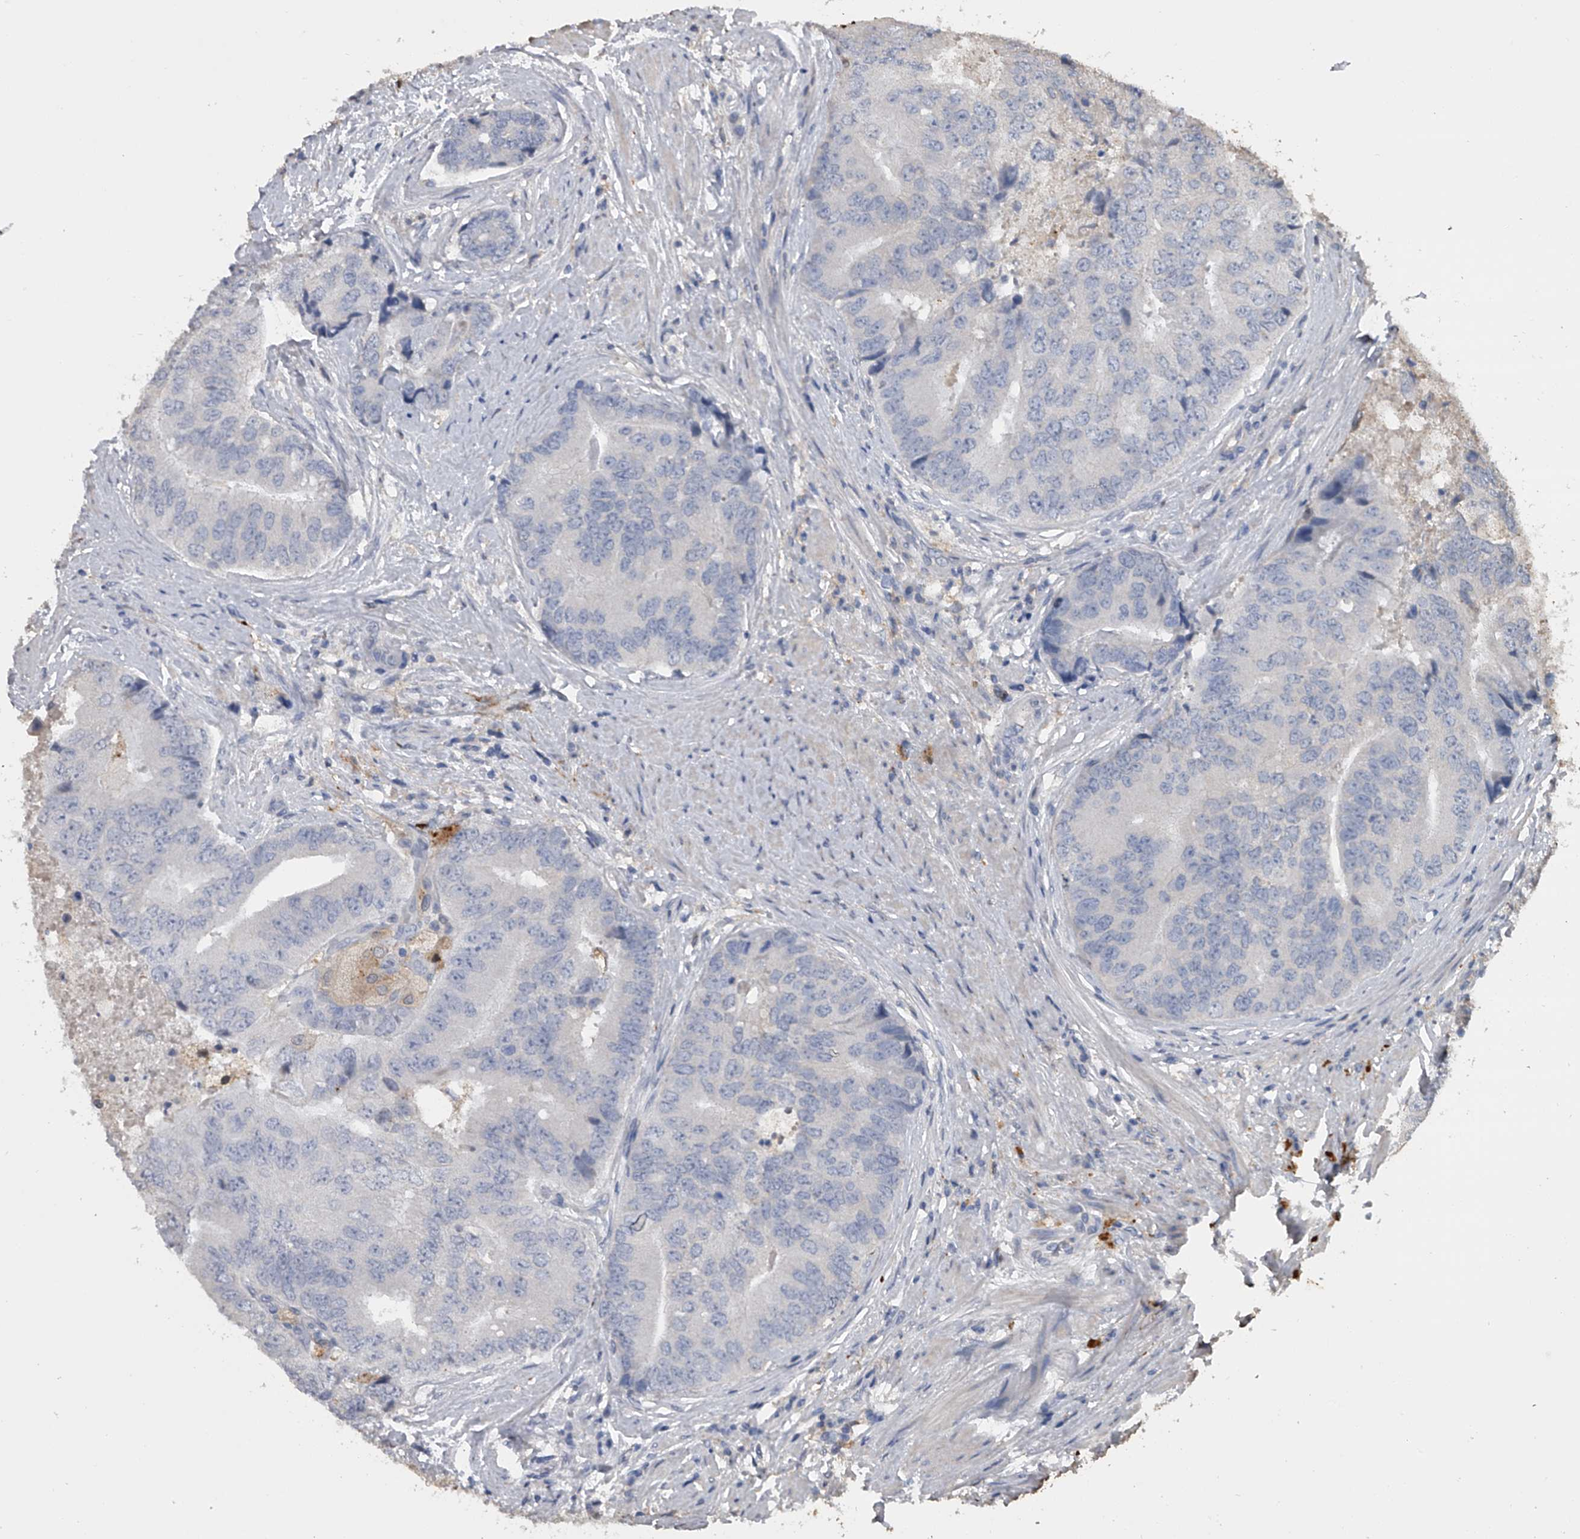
{"staining": {"intensity": "negative", "quantity": "none", "location": "none"}, "tissue": "prostate cancer", "cell_type": "Tumor cells", "image_type": "cancer", "snomed": [{"axis": "morphology", "description": "Adenocarcinoma, High grade"}, {"axis": "topography", "description": "Prostate"}], "caption": "Immunohistochemical staining of prostate adenocarcinoma (high-grade) exhibits no significant staining in tumor cells. The staining is performed using DAB brown chromogen with nuclei counter-stained in using hematoxylin.", "gene": "DOCK9", "patient": {"sex": "male", "age": 70}}